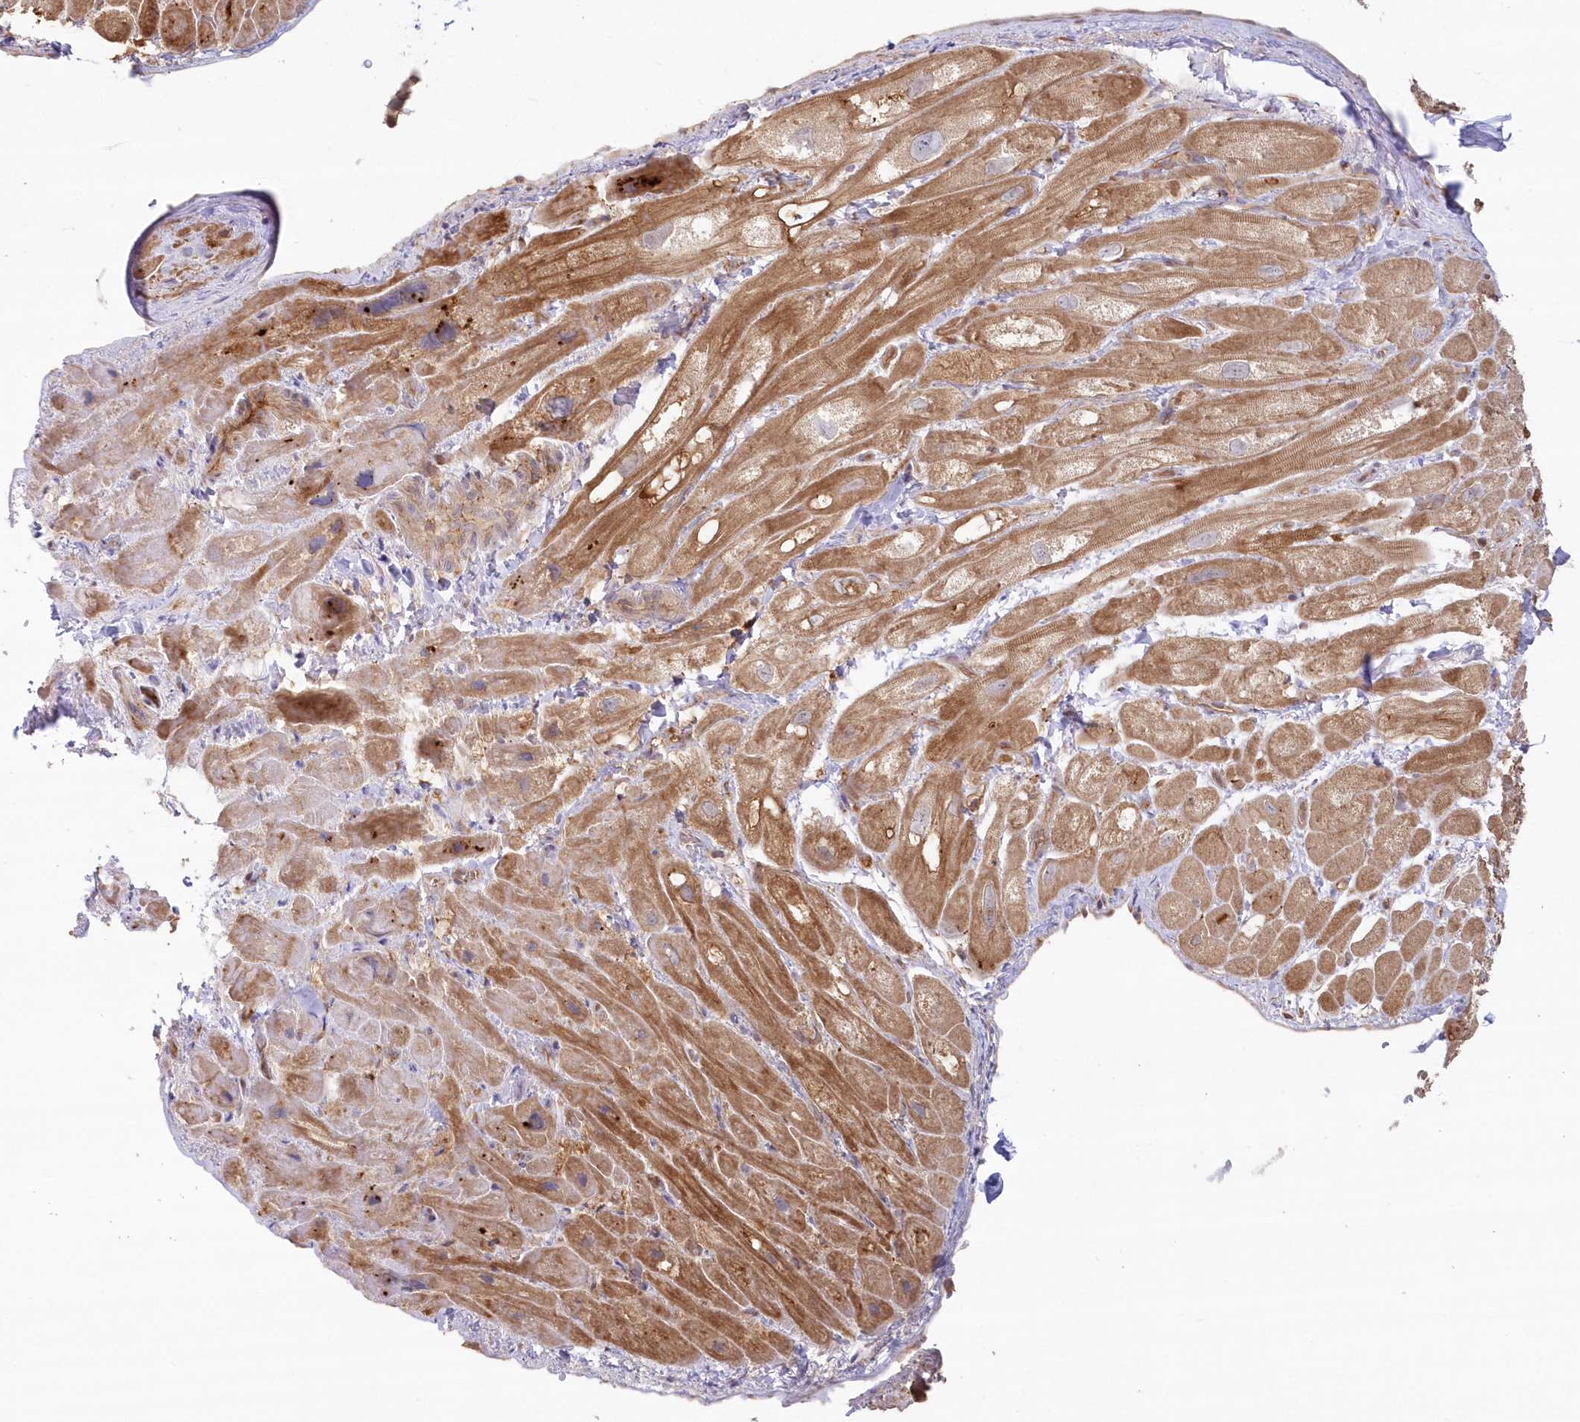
{"staining": {"intensity": "moderate", "quantity": "25%-75%", "location": "cytoplasmic/membranous"}, "tissue": "heart muscle", "cell_type": "Cardiomyocytes", "image_type": "normal", "snomed": [{"axis": "morphology", "description": "Normal tissue, NOS"}, {"axis": "topography", "description": "Heart"}], "caption": "Immunohistochemistry staining of unremarkable heart muscle, which exhibits medium levels of moderate cytoplasmic/membranous staining in approximately 25%-75% of cardiomyocytes indicating moderate cytoplasmic/membranous protein expression. The staining was performed using DAB (brown) for protein detection and nuclei were counterstained in hematoxylin (blue).", "gene": "GBE1", "patient": {"sex": "male", "age": 49}}